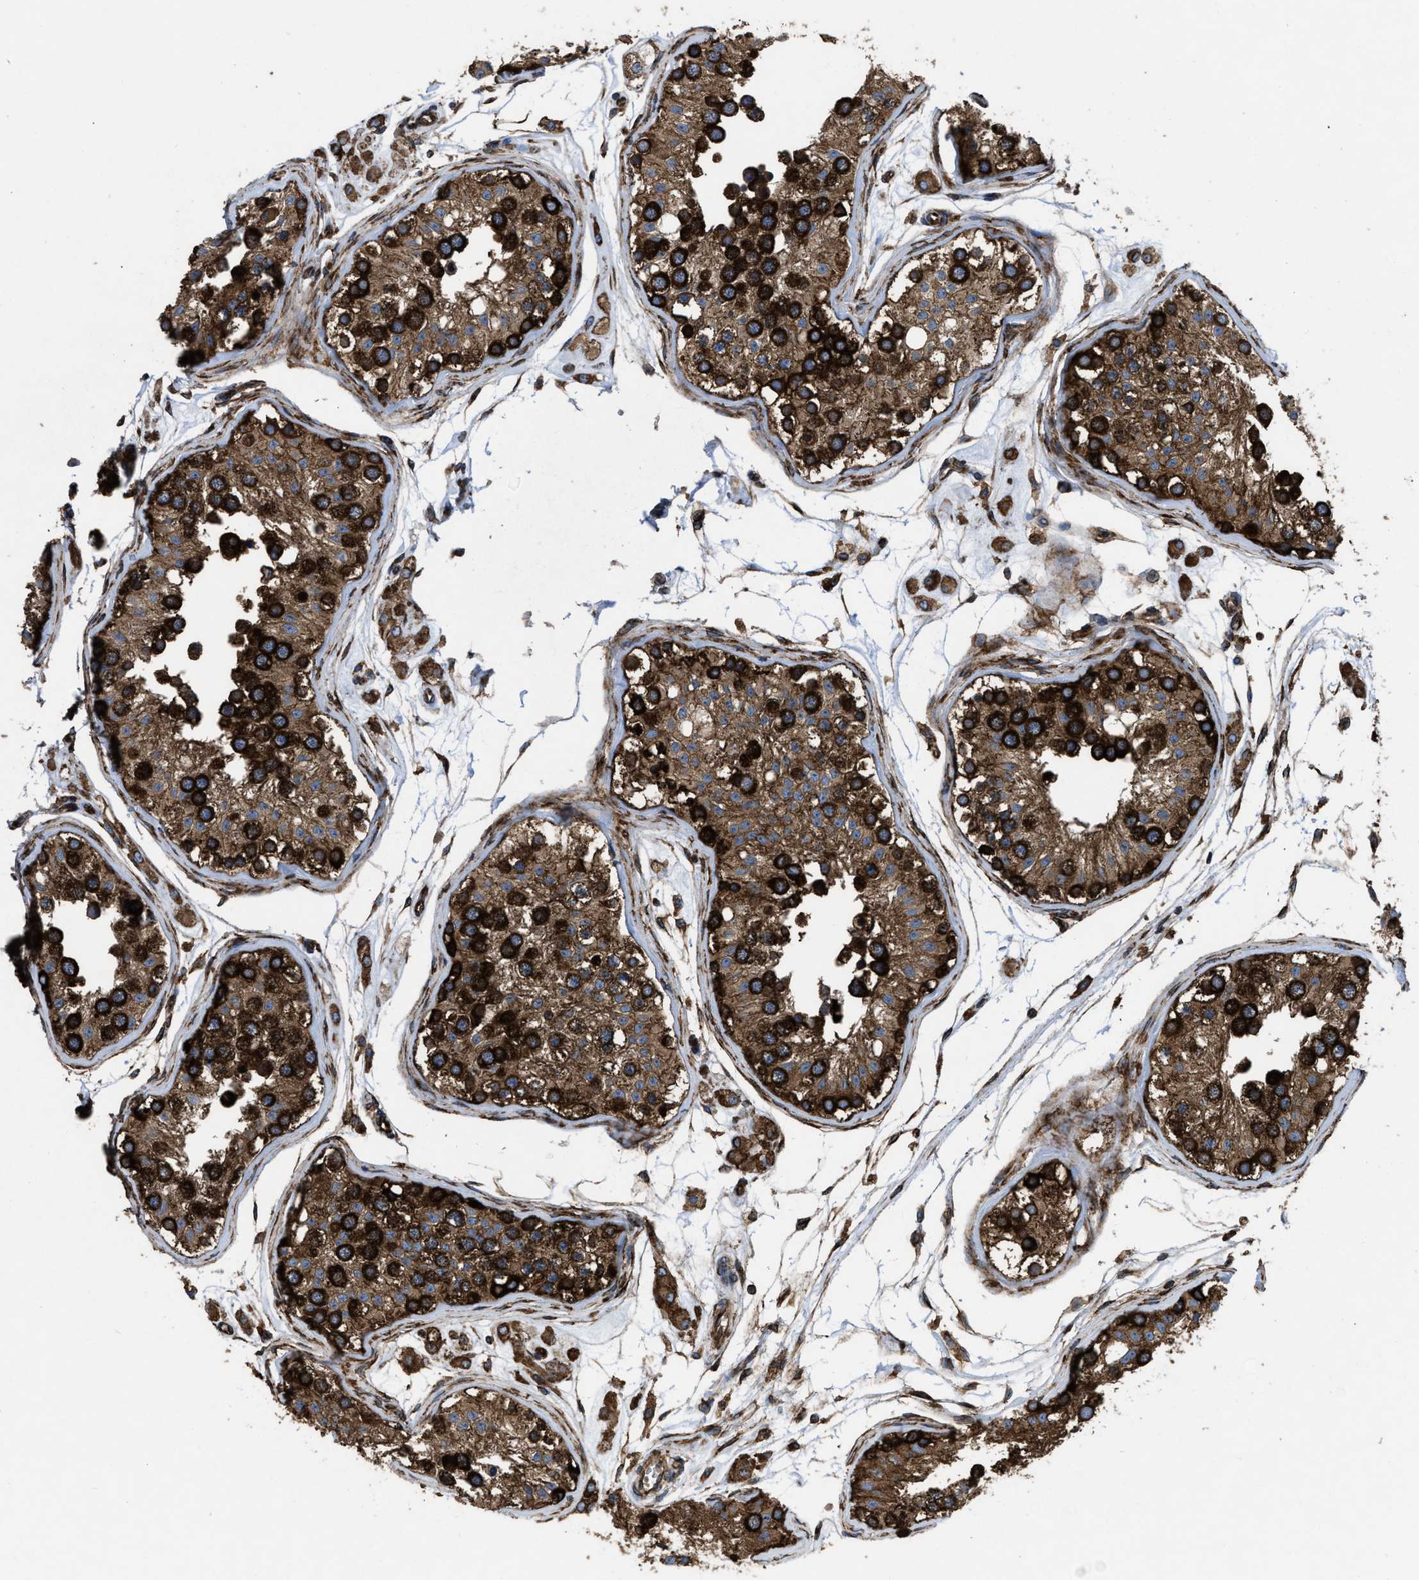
{"staining": {"intensity": "strong", "quantity": ">75%", "location": "cytoplasmic/membranous"}, "tissue": "testis", "cell_type": "Cells in seminiferous ducts", "image_type": "normal", "snomed": [{"axis": "morphology", "description": "Normal tissue, NOS"}, {"axis": "morphology", "description": "Adenocarcinoma, metastatic, NOS"}, {"axis": "topography", "description": "Testis"}], "caption": "This image shows immunohistochemistry staining of unremarkable testis, with high strong cytoplasmic/membranous positivity in approximately >75% of cells in seminiferous ducts.", "gene": "CAPRIN1", "patient": {"sex": "male", "age": 26}}